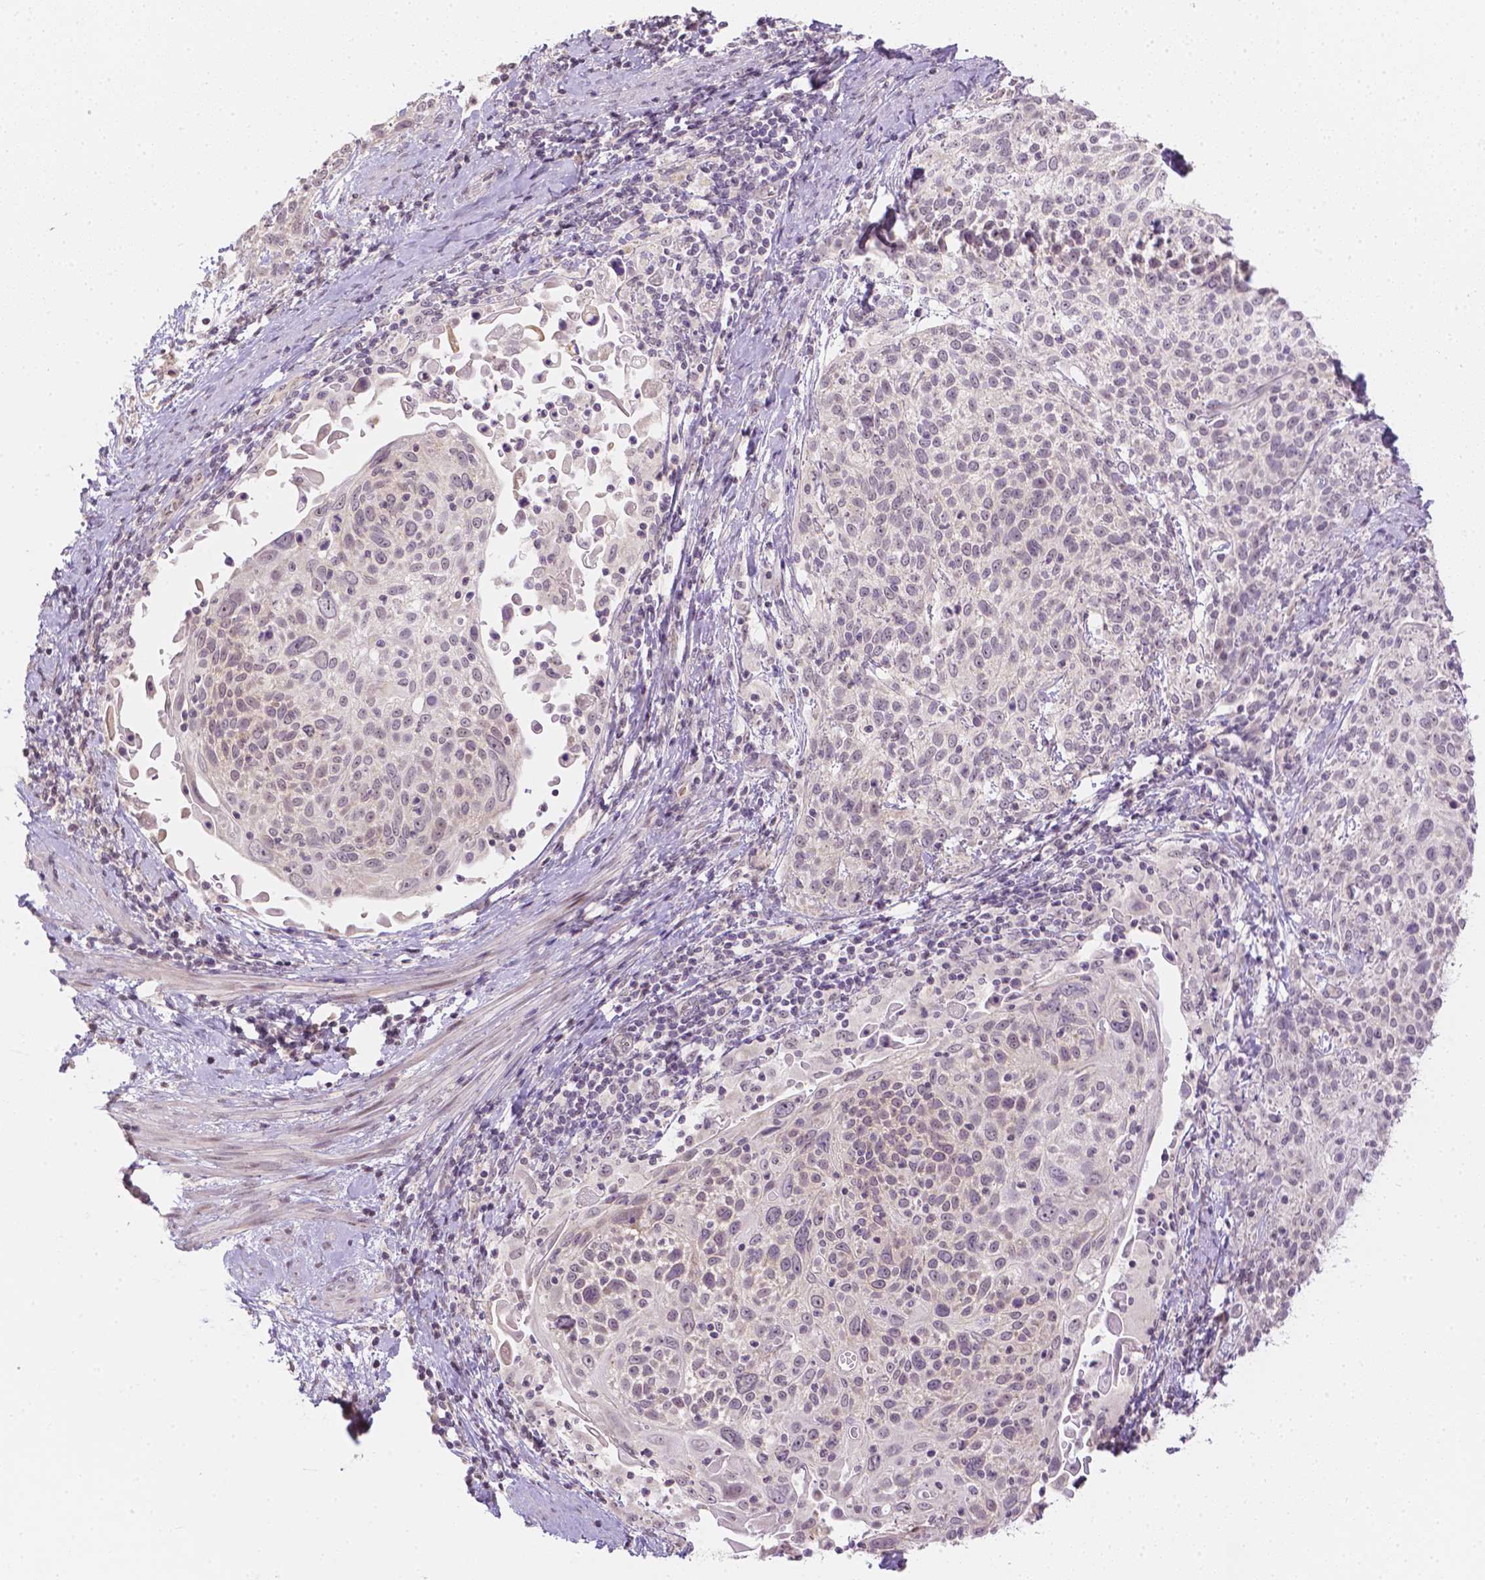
{"staining": {"intensity": "negative", "quantity": "none", "location": "none"}, "tissue": "cervical cancer", "cell_type": "Tumor cells", "image_type": "cancer", "snomed": [{"axis": "morphology", "description": "Squamous cell carcinoma, NOS"}, {"axis": "topography", "description": "Cervix"}], "caption": "Cervical cancer was stained to show a protein in brown. There is no significant positivity in tumor cells.", "gene": "ZNF280B", "patient": {"sex": "female", "age": 61}}